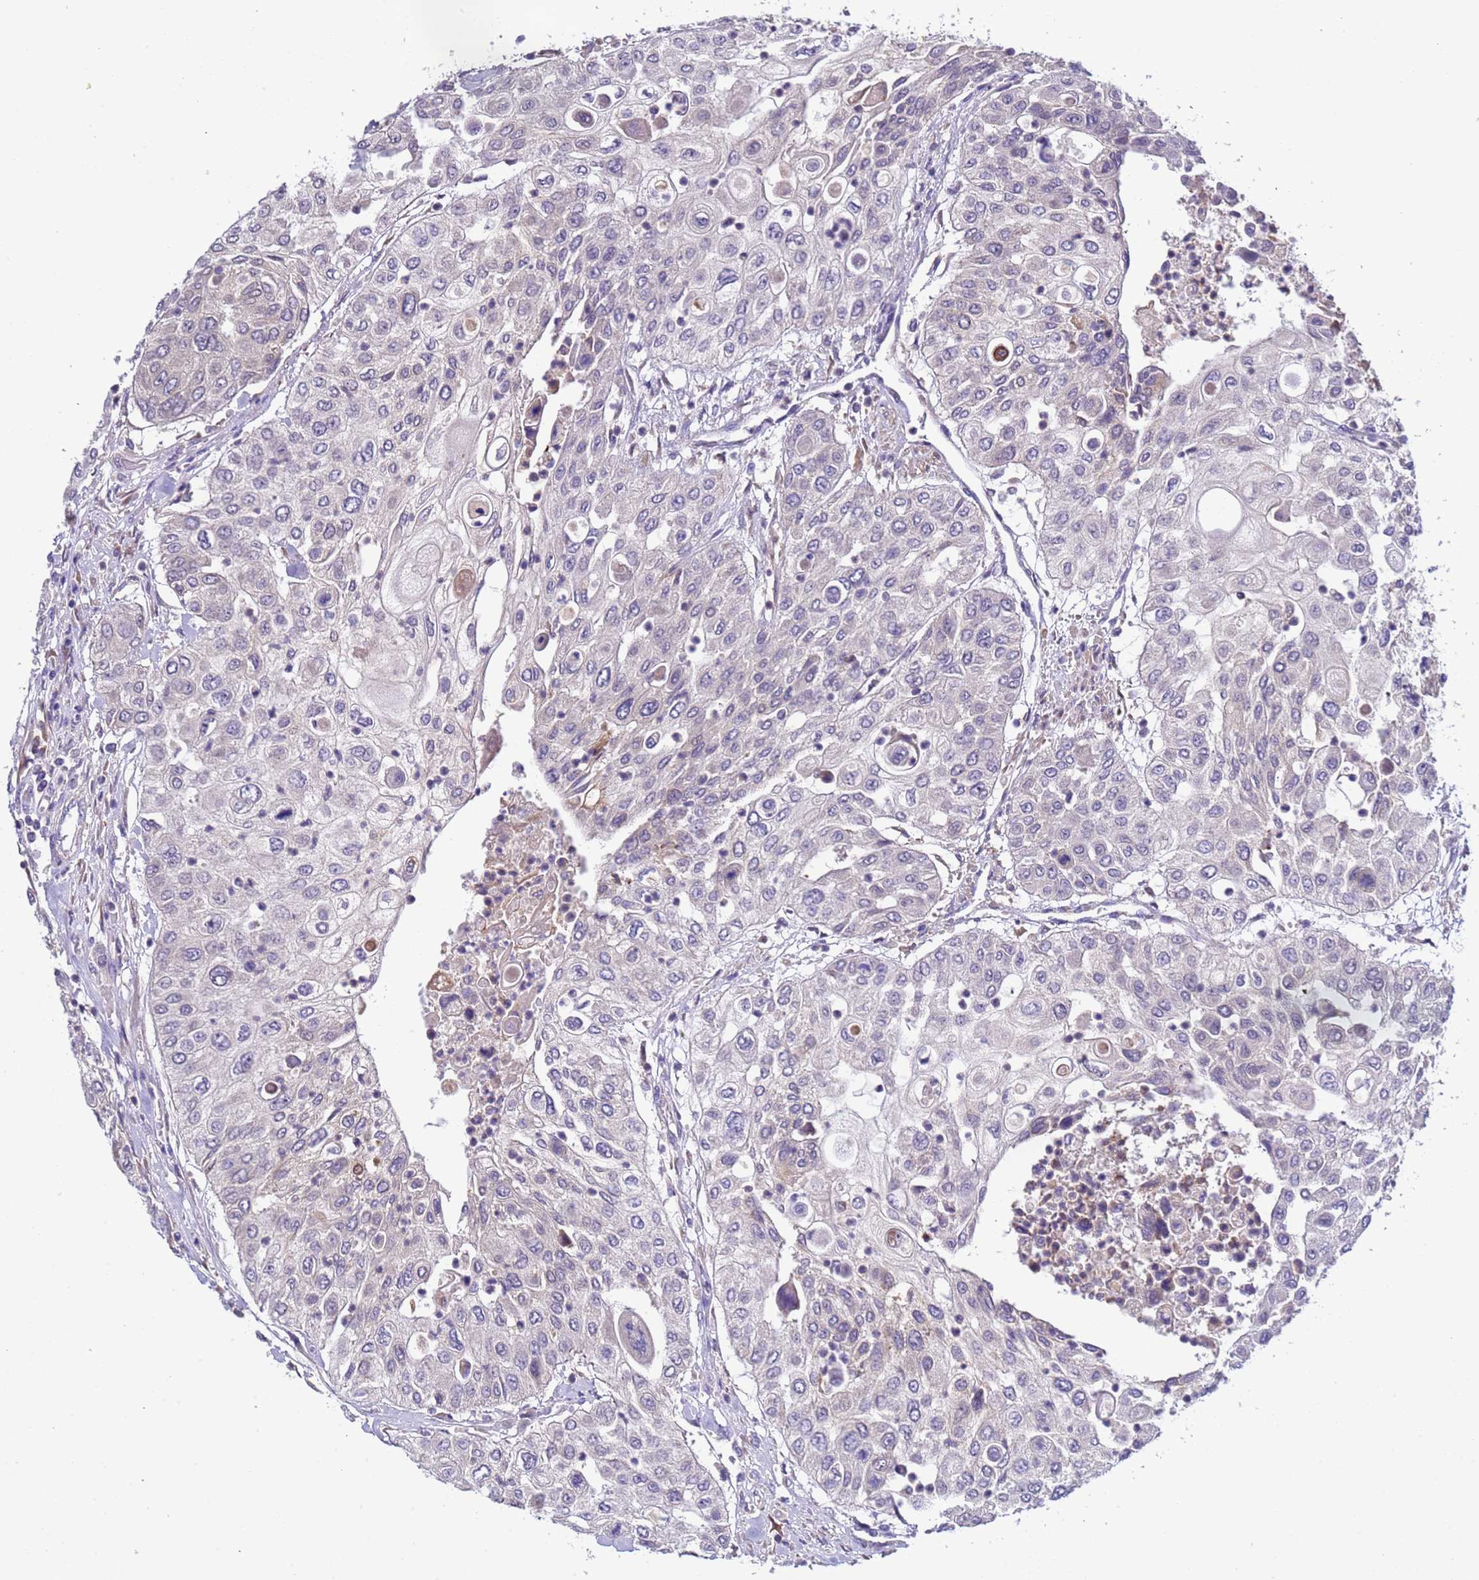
{"staining": {"intensity": "negative", "quantity": "none", "location": "none"}, "tissue": "urothelial cancer", "cell_type": "Tumor cells", "image_type": "cancer", "snomed": [{"axis": "morphology", "description": "Urothelial carcinoma, High grade"}, {"axis": "topography", "description": "Urinary bladder"}], "caption": "An IHC histopathology image of urothelial cancer is shown. There is no staining in tumor cells of urothelial cancer.", "gene": "ELMOD2", "patient": {"sex": "female", "age": 79}}